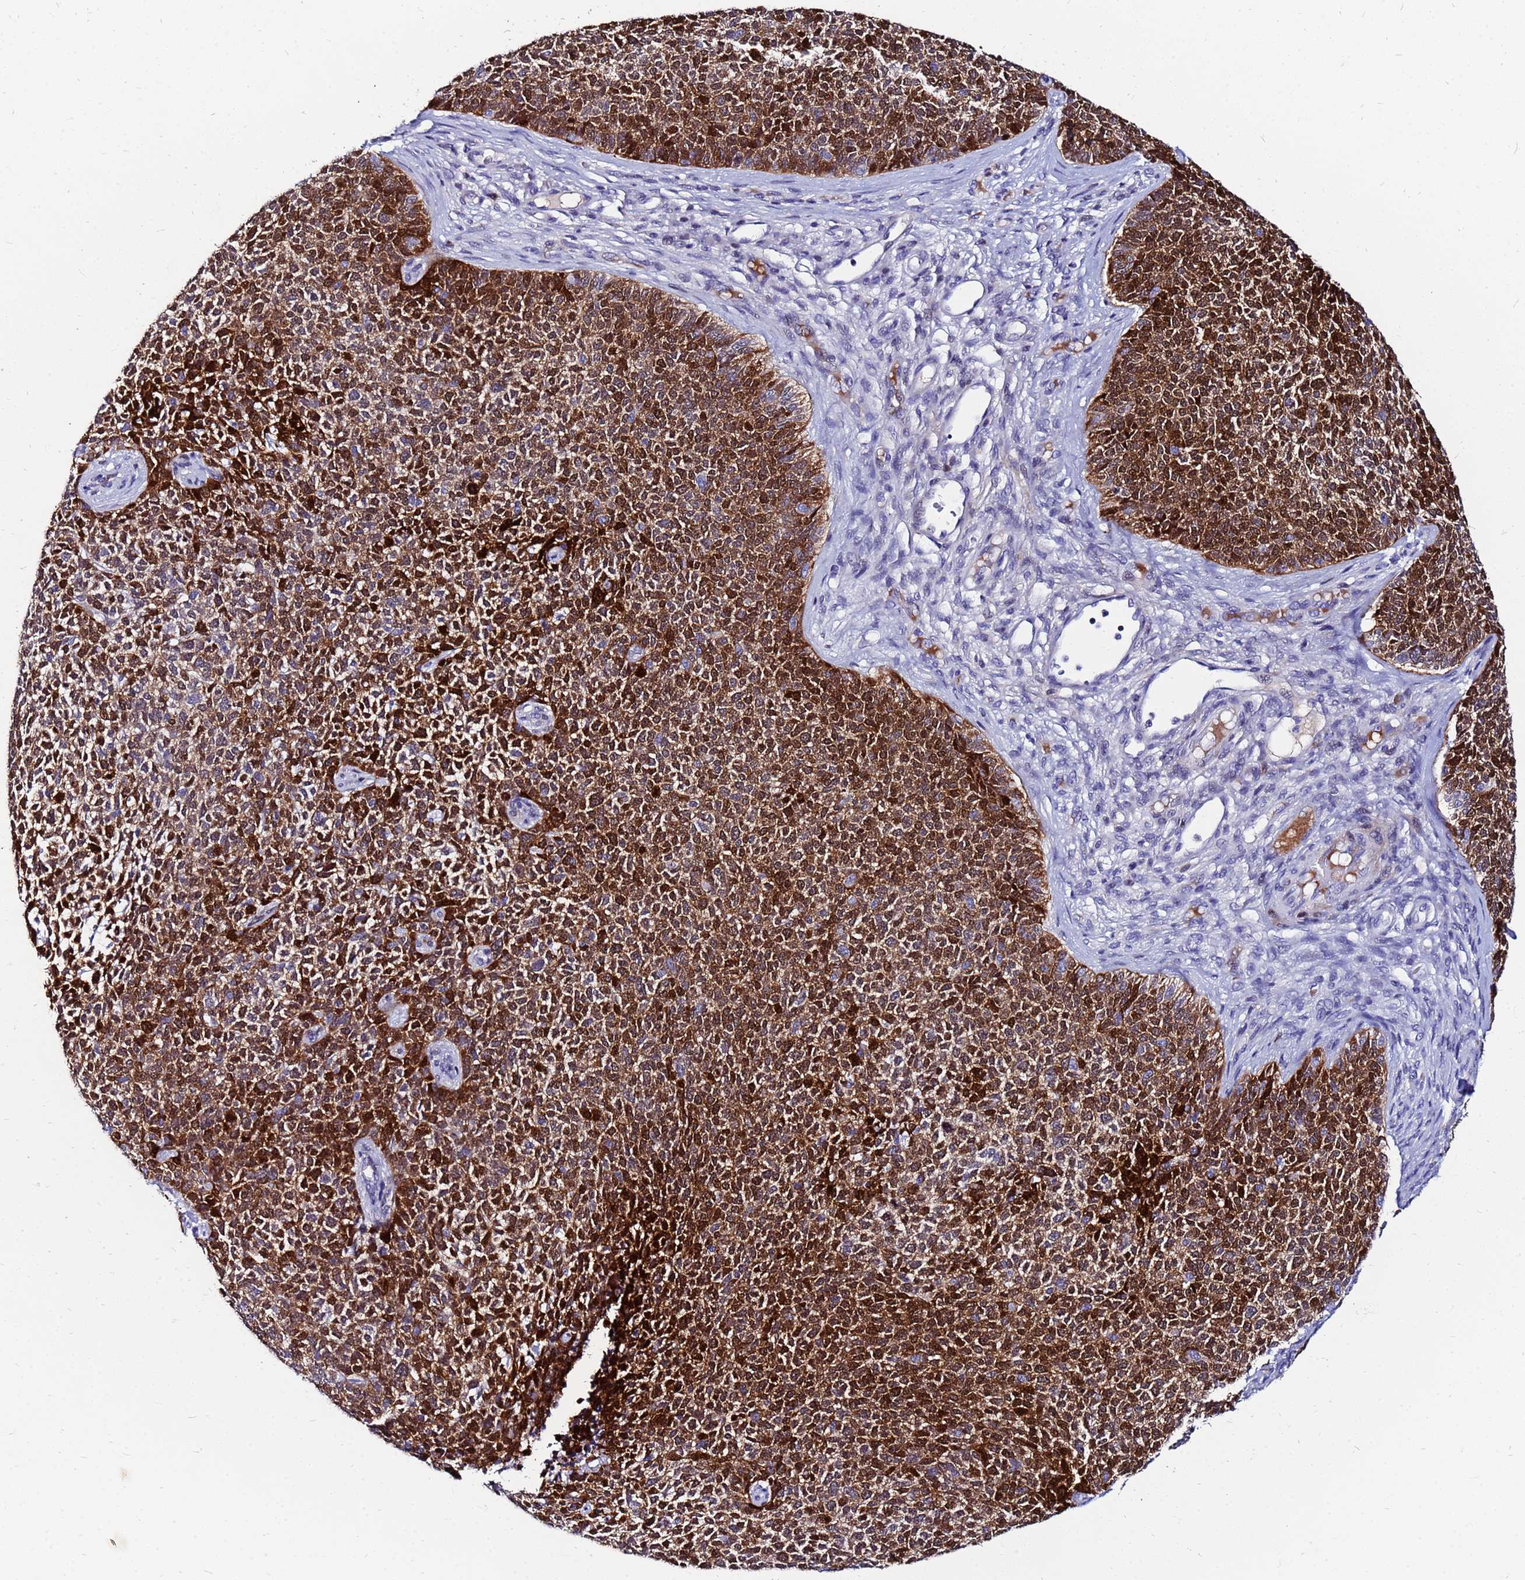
{"staining": {"intensity": "strong", "quantity": ">75%", "location": "cytoplasmic/membranous"}, "tissue": "skin cancer", "cell_type": "Tumor cells", "image_type": "cancer", "snomed": [{"axis": "morphology", "description": "Basal cell carcinoma"}, {"axis": "topography", "description": "Skin"}], "caption": "High-magnification brightfield microscopy of skin cancer stained with DAB (3,3'-diaminobenzidine) (brown) and counterstained with hematoxylin (blue). tumor cells exhibit strong cytoplasmic/membranous expression is identified in about>75% of cells.", "gene": "PPP1R14C", "patient": {"sex": "female", "age": 84}}